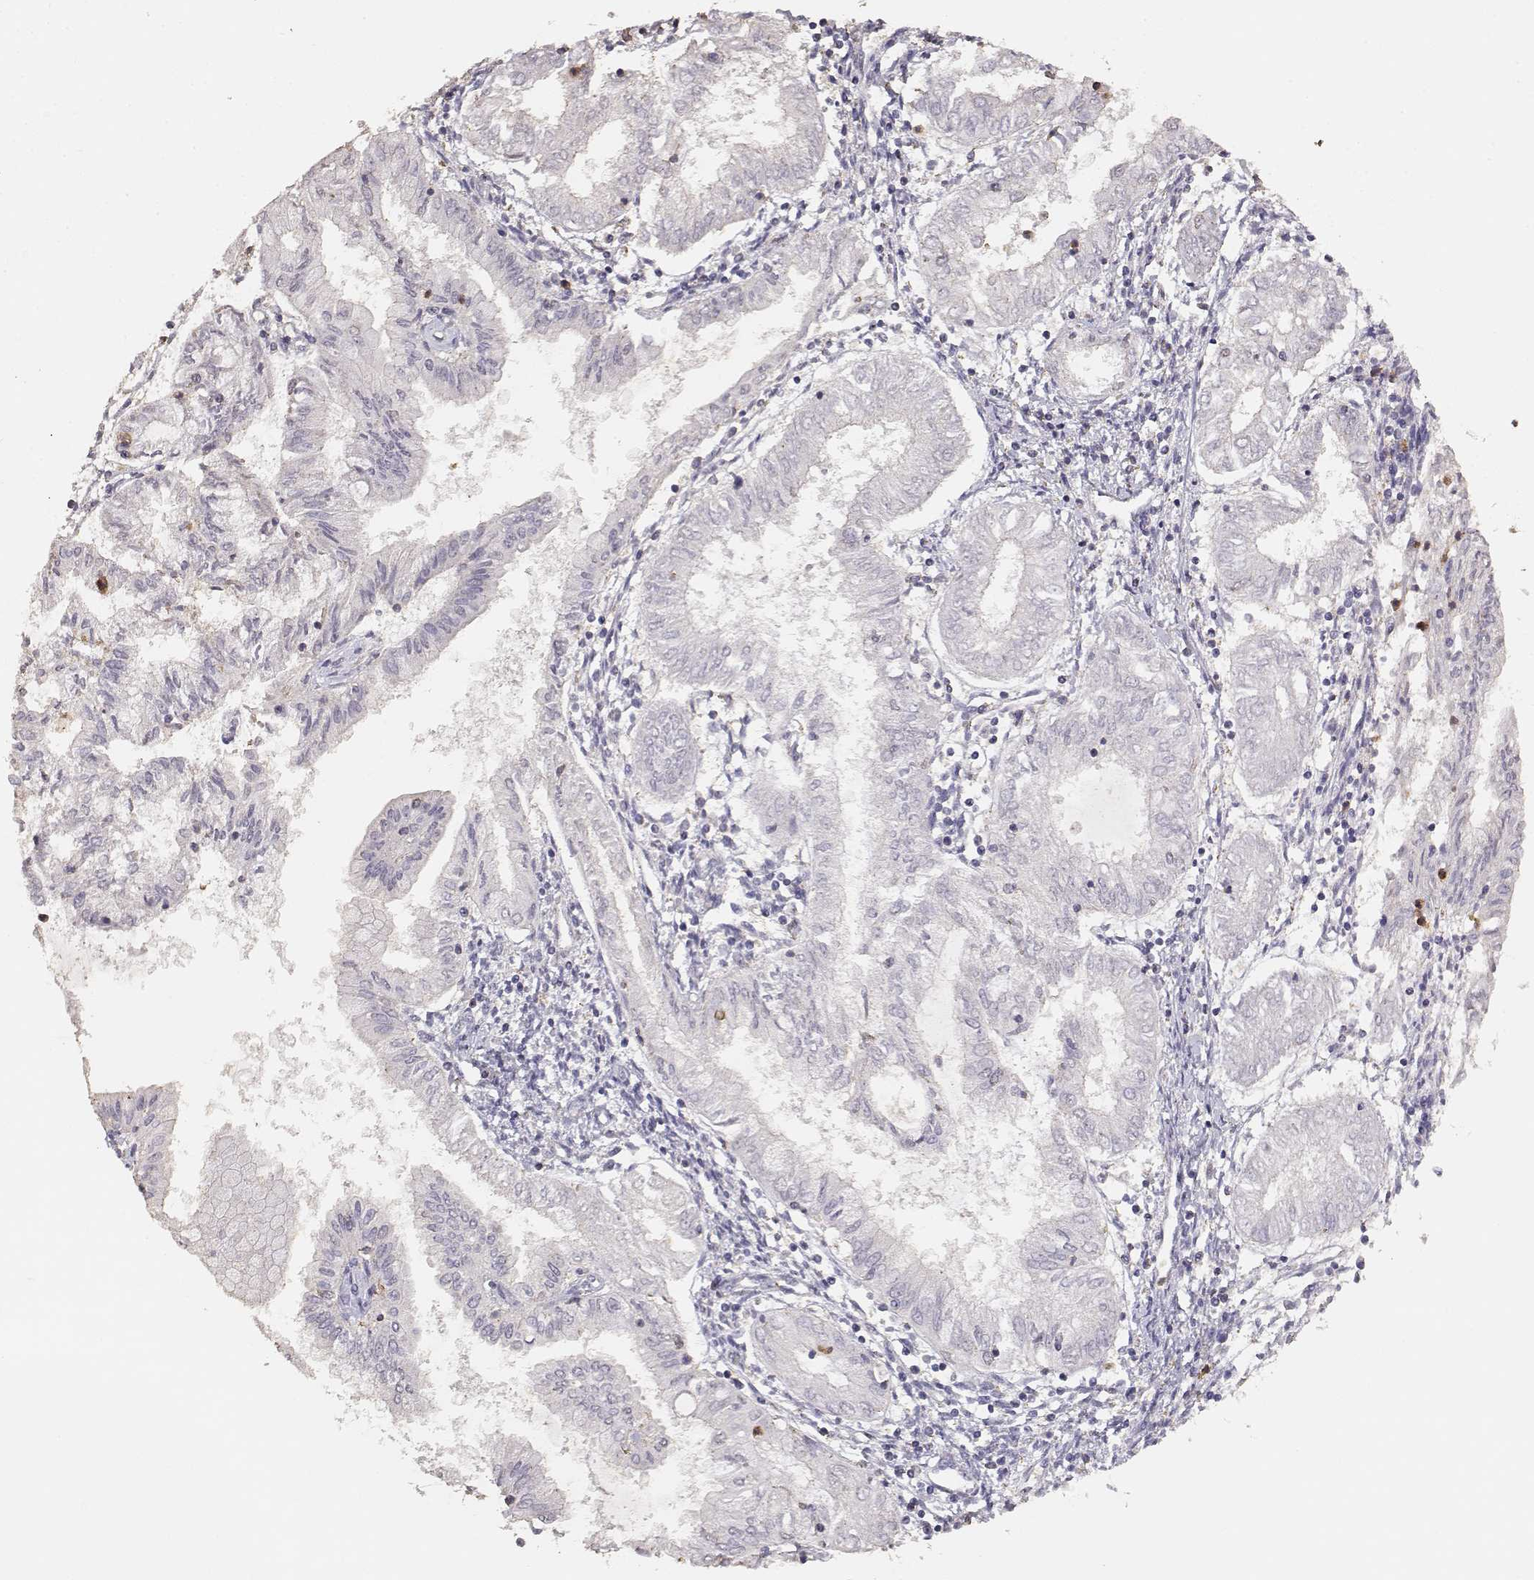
{"staining": {"intensity": "negative", "quantity": "none", "location": "none"}, "tissue": "endometrial cancer", "cell_type": "Tumor cells", "image_type": "cancer", "snomed": [{"axis": "morphology", "description": "Adenocarcinoma, NOS"}, {"axis": "topography", "description": "Endometrium"}], "caption": "The immunohistochemistry photomicrograph has no significant staining in tumor cells of endometrial cancer tissue. (DAB (3,3'-diaminobenzidine) IHC with hematoxylin counter stain).", "gene": "TNFRSF10C", "patient": {"sex": "female", "age": 68}}